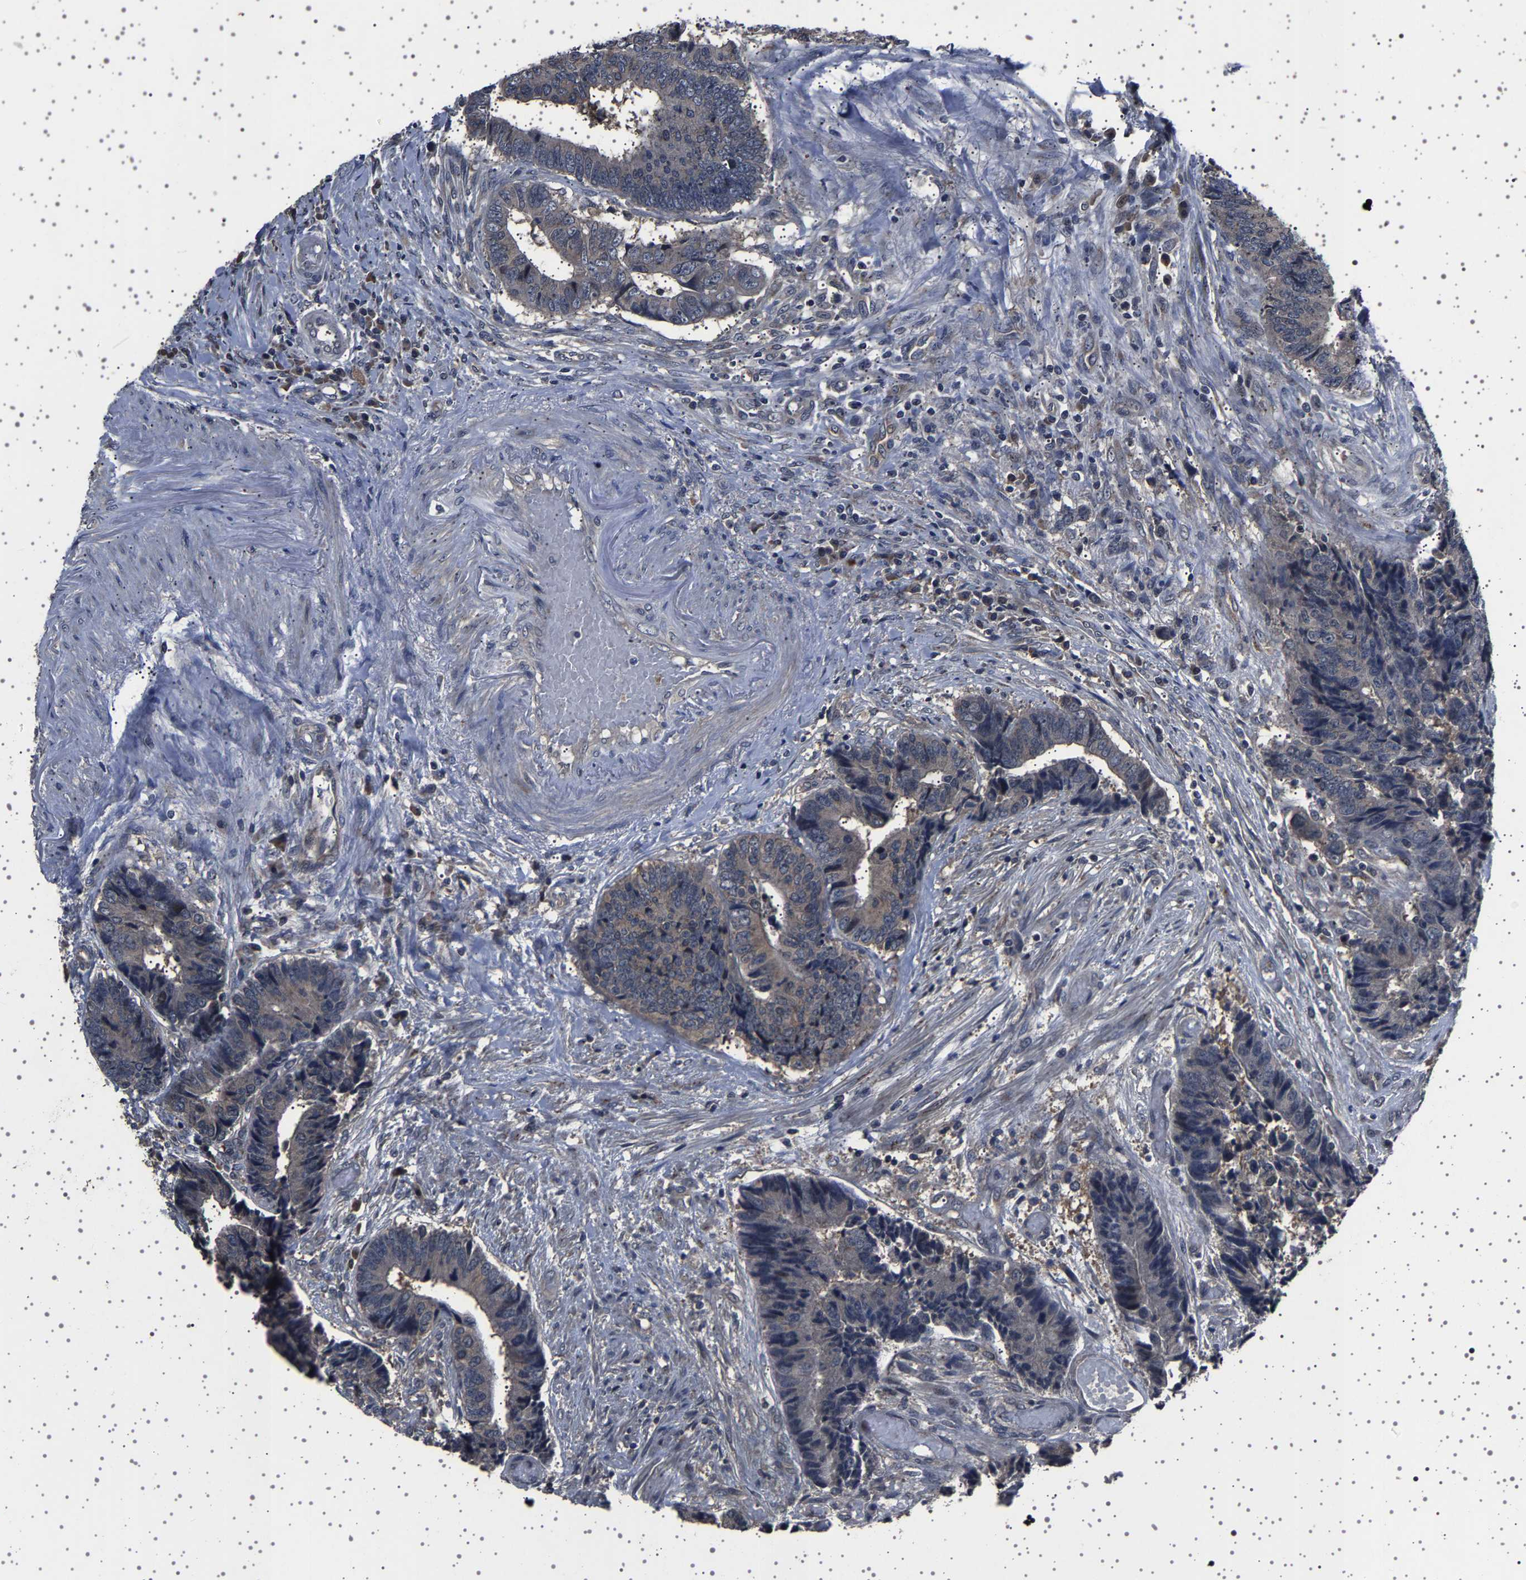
{"staining": {"intensity": "negative", "quantity": "none", "location": "none"}, "tissue": "colorectal cancer", "cell_type": "Tumor cells", "image_type": "cancer", "snomed": [{"axis": "morphology", "description": "Adenocarcinoma, NOS"}, {"axis": "topography", "description": "Rectum"}], "caption": "DAB (3,3'-diaminobenzidine) immunohistochemical staining of colorectal cancer (adenocarcinoma) shows no significant positivity in tumor cells.", "gene": "NCKAP1", "patient": {"sex": "male", "age": 84}}